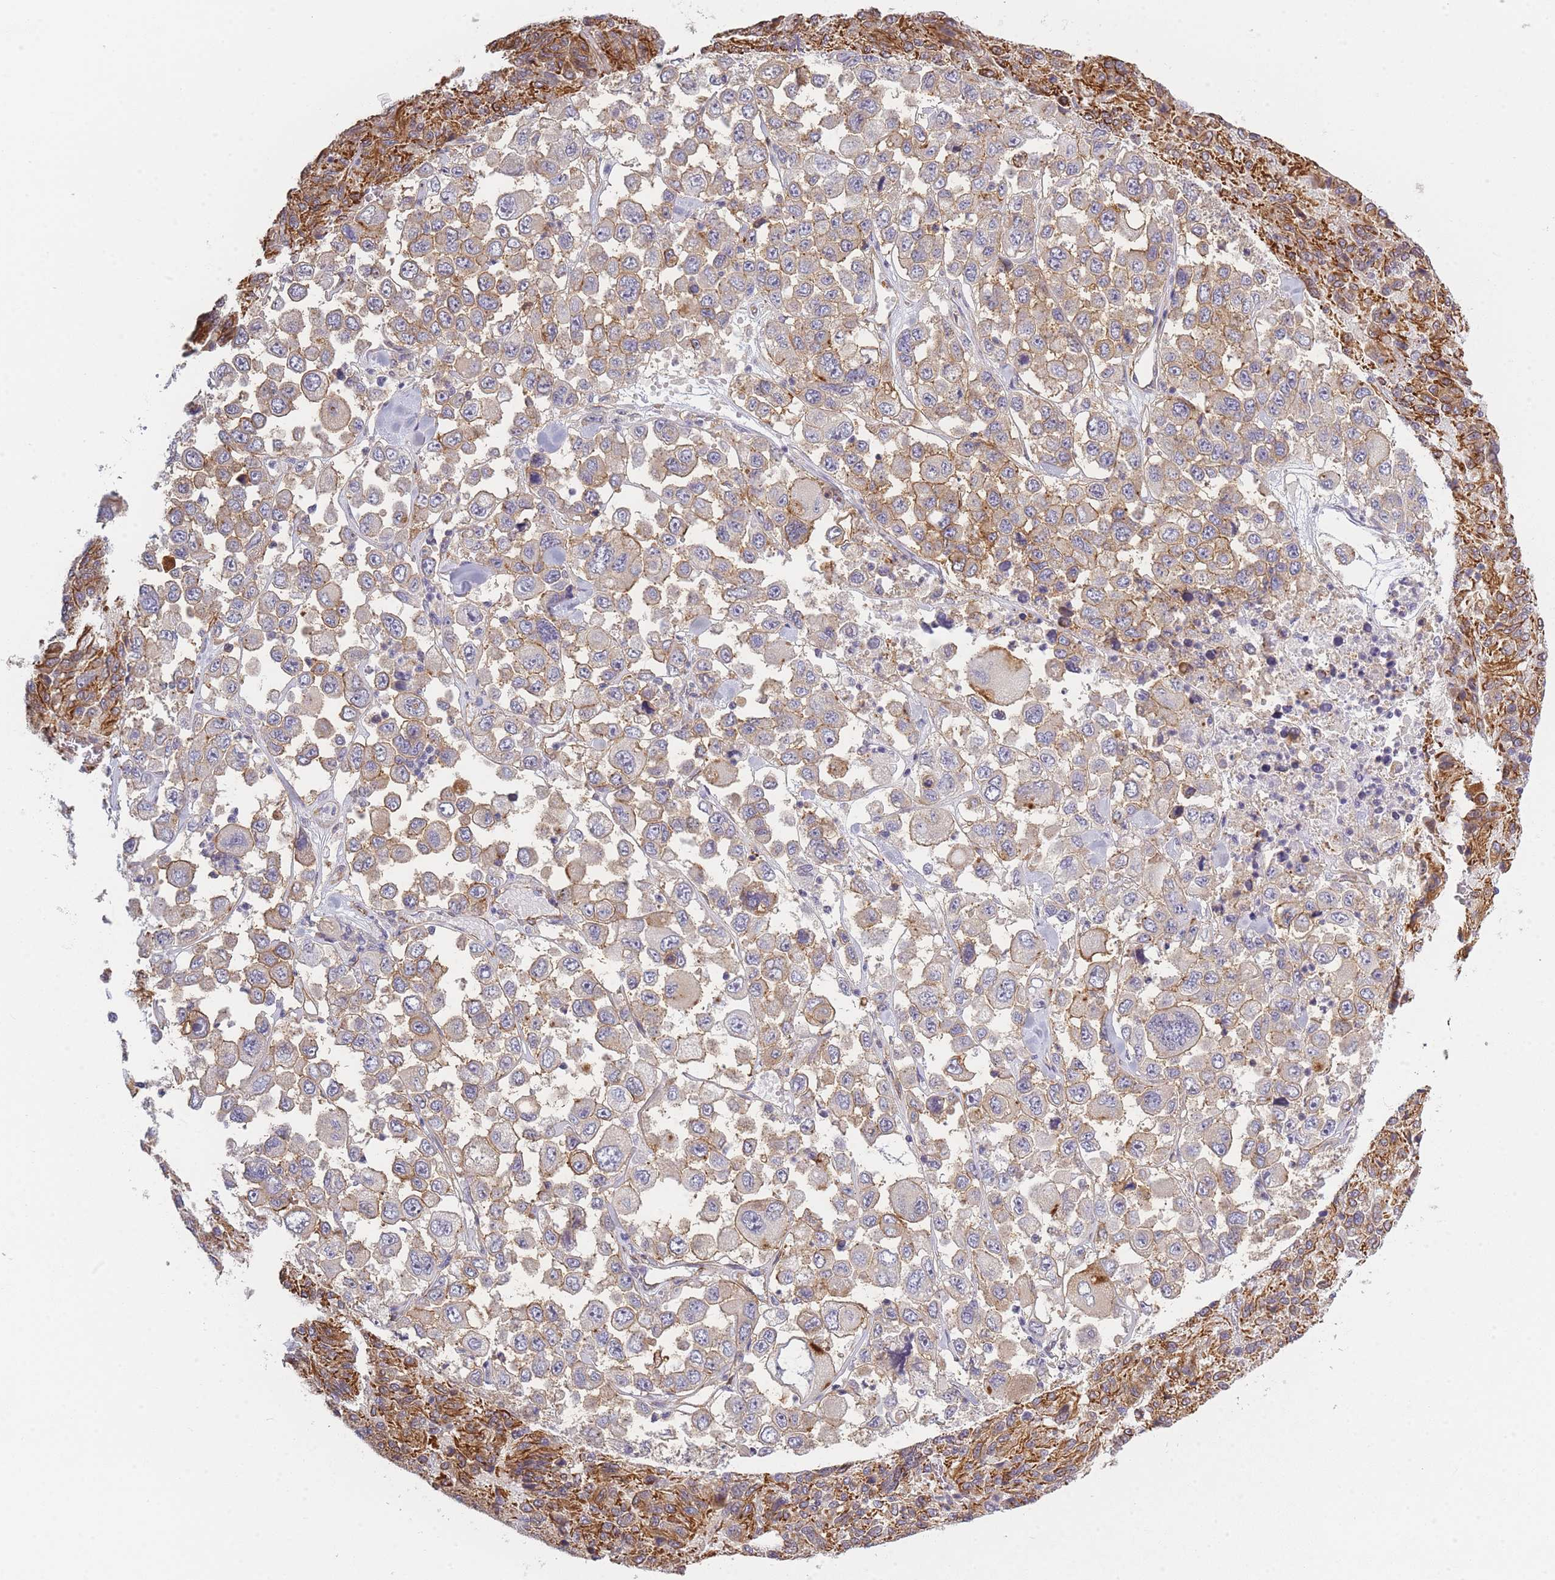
{"staining": {"intensity": "moderate", "quantity": "25%-75%", "location": "cytoplasmic/membranous"}, "tissue": "melanoma", "cell_type": "Tumor cells", "image_type": "cancer", "snomed": [{"axis": "morphology", "description": "Malignant melanoma, Metastatic site"}, {"axis": "topography", "description": "Lymph node"}], "caption": "Immunohistochemical staining of melanoma displays medium levels of moderate cytoplasmic/membranous protein positivity in approximately 25%-75% of tumor cells.", "gene": "SLC7A6", "patient": {"sex": "female", "age": 54}}